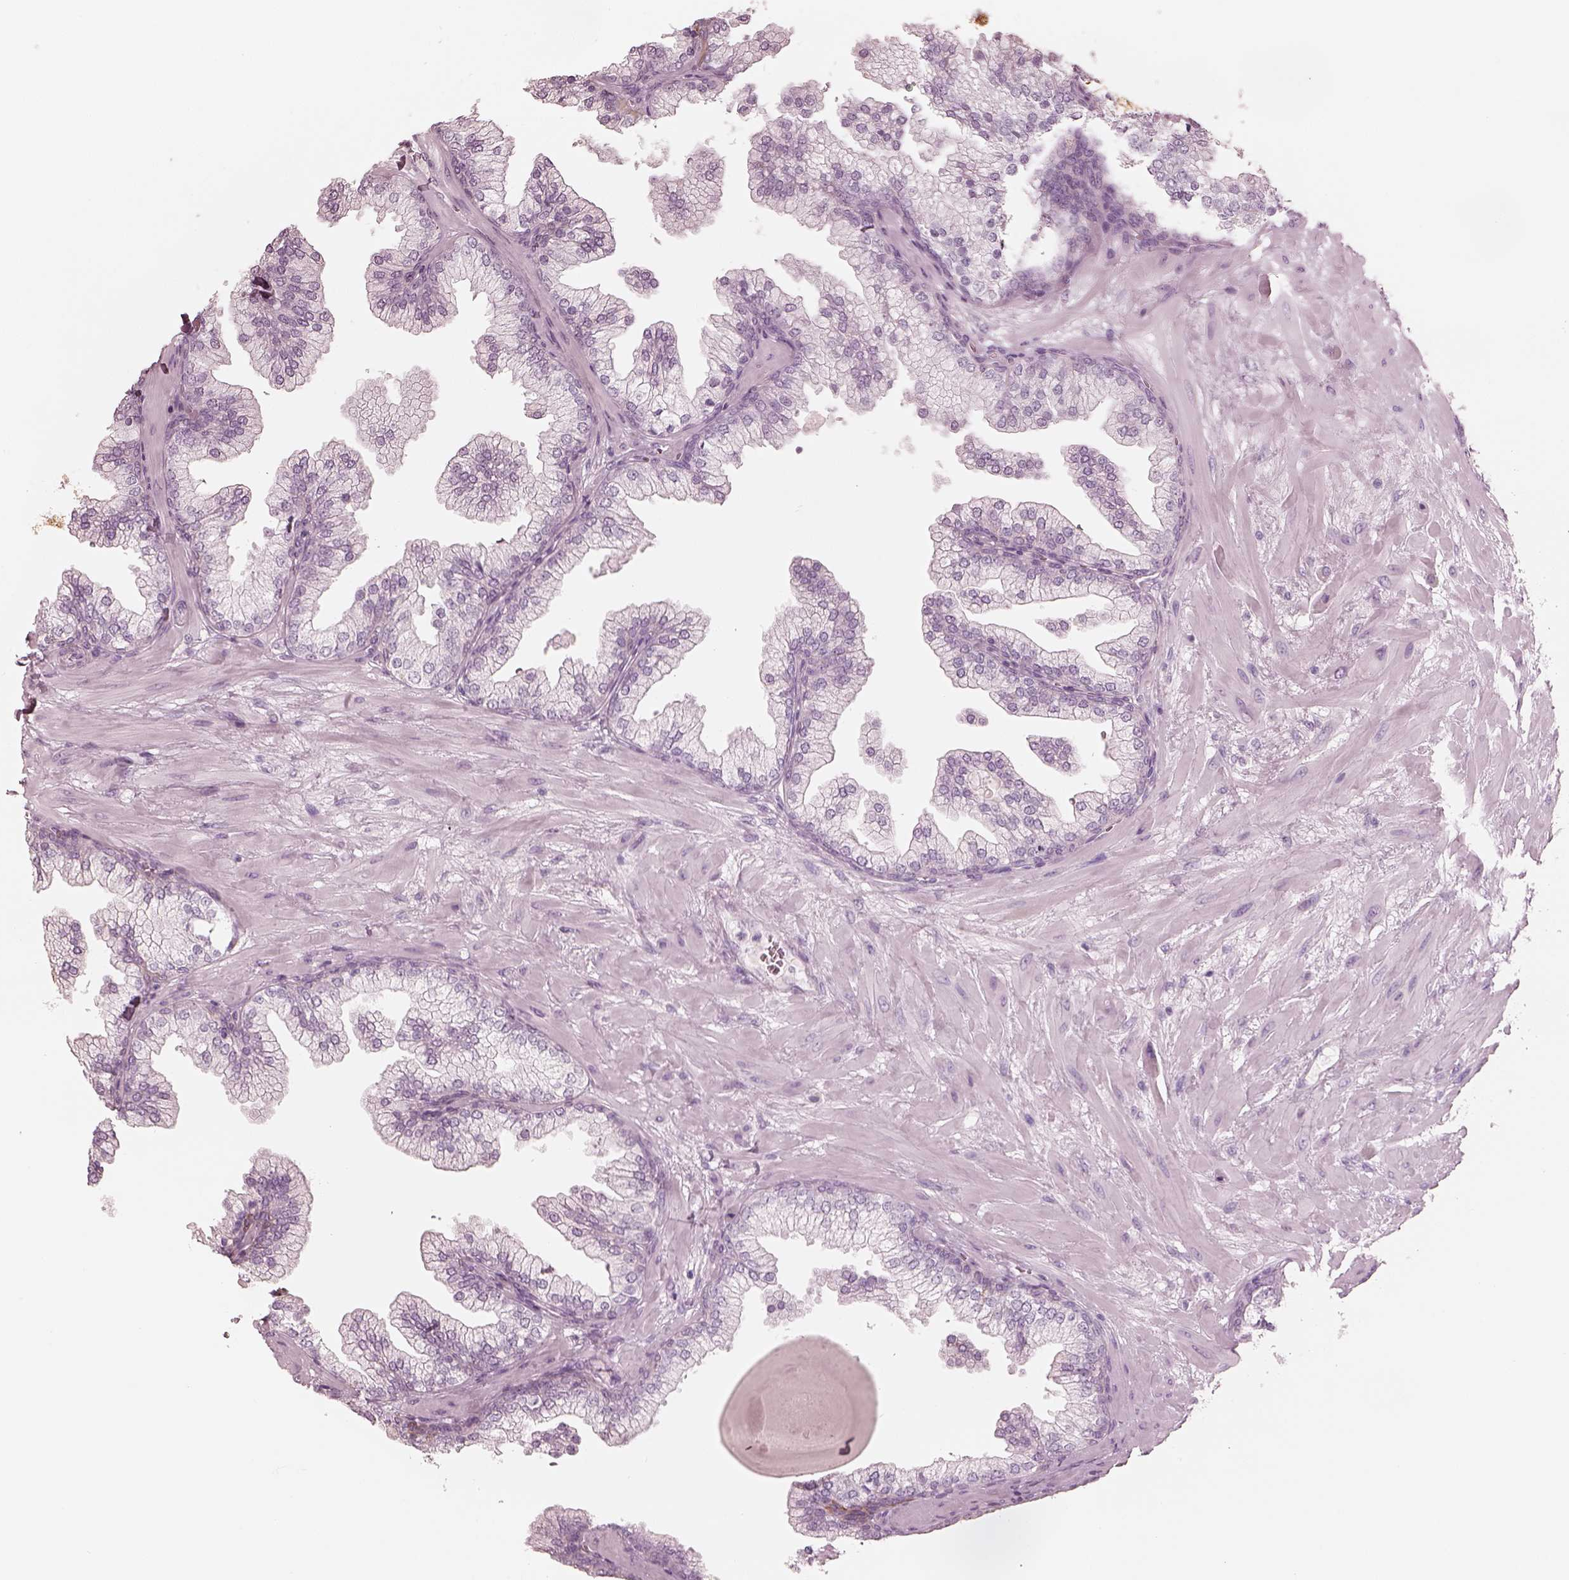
{"staining": {"intensity": "moderate", "quantity": "<25%", "location": "cytoplasmic/membranous"}, "tissue": "prostate", "cell_type": "Glandular cells", "image_type": "normal", "snomed": [{"axis": "morphology", "description": "Normal tissue, NOS"}, {"axis": "topography", "description": "Prostate"}, {"axis": "topography", "description": "Peripheral nerve tissue"}], "caption": "IHC of normal human prostate demonstrates low levels of moderate cytoplasmic/membranous positivity in approximately <25% of glandular cells.", "gene": "PON3", "patient": {"sex": "male", "age": 61}}